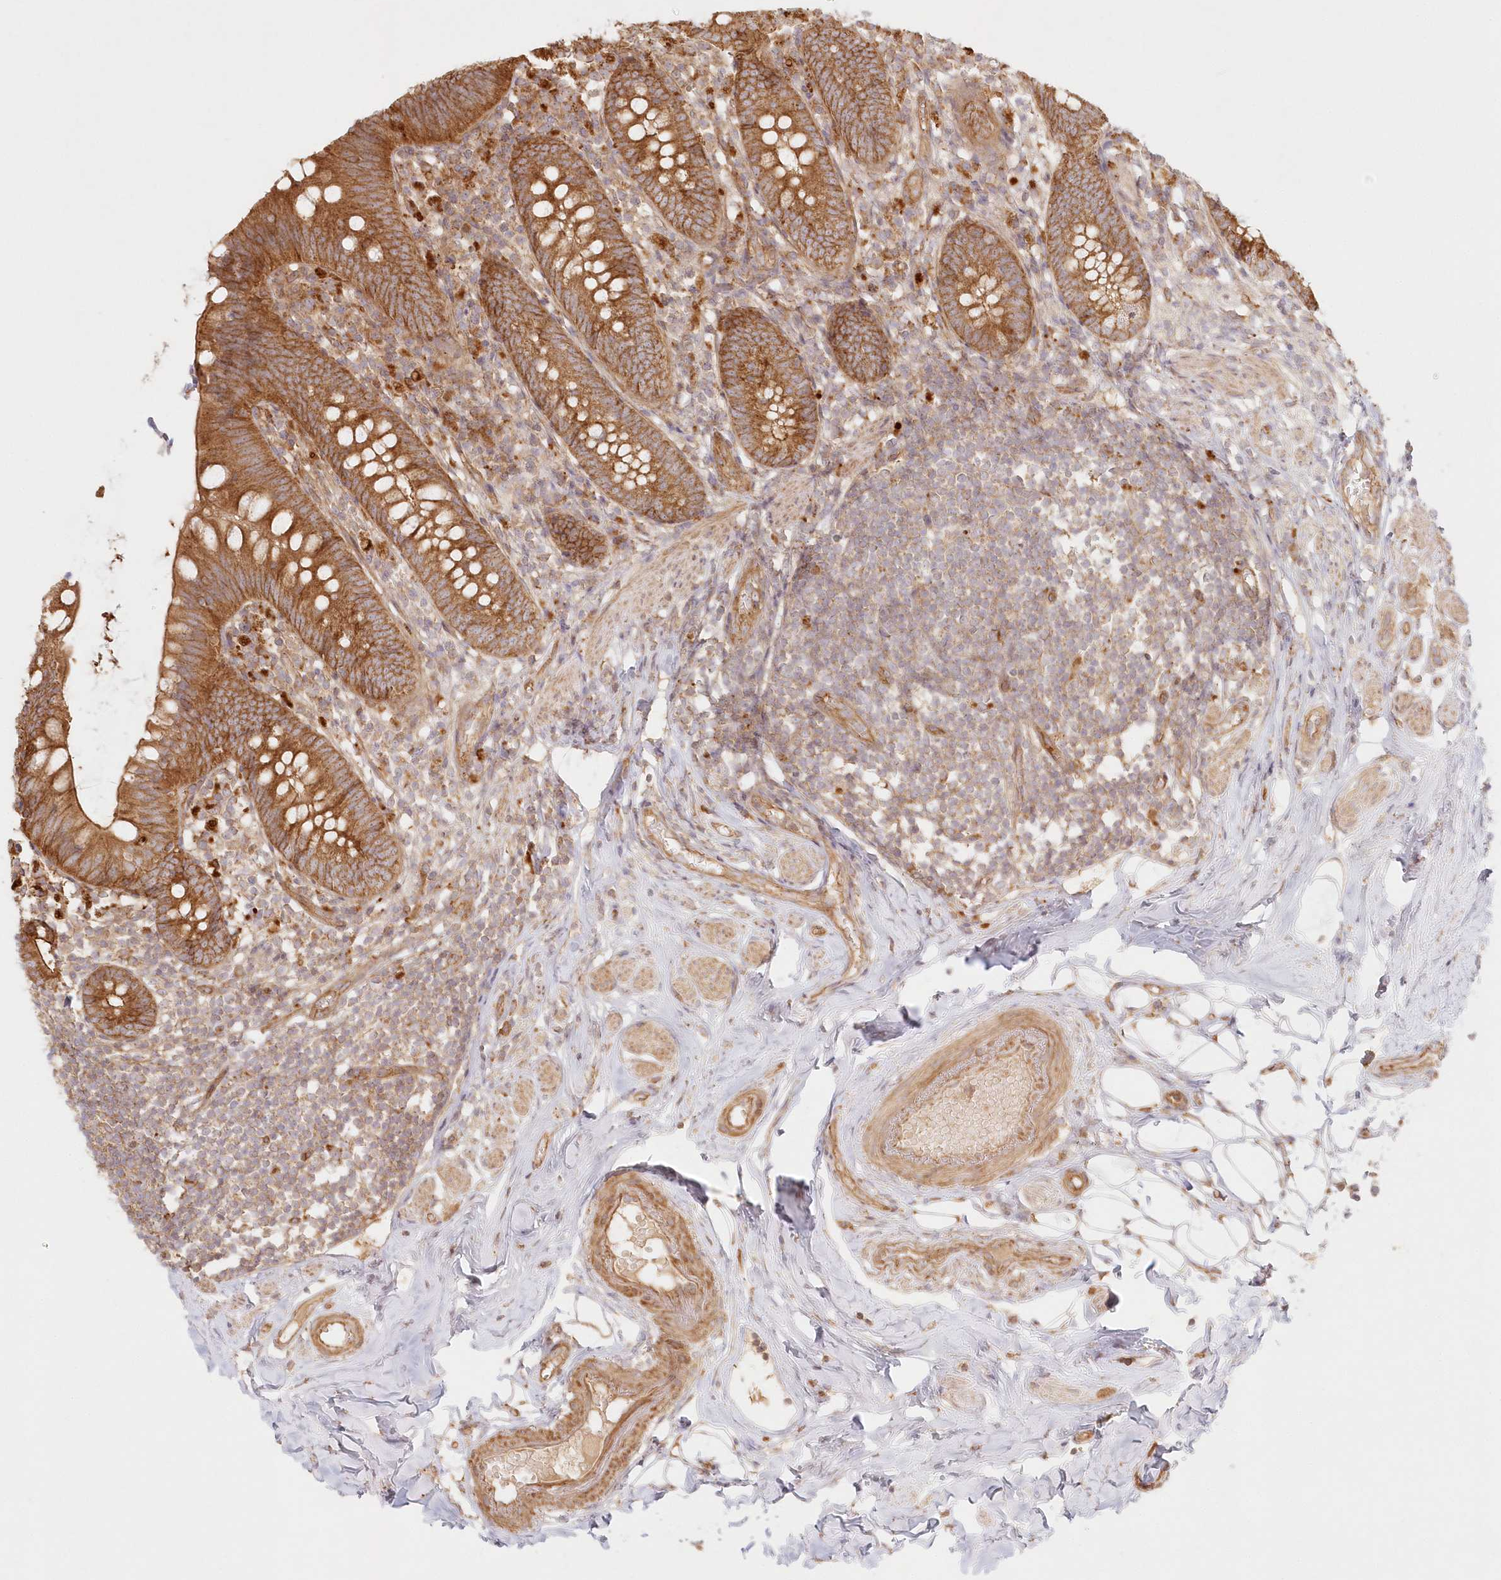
{"staining": {"intensity": "strong", "quantity": ">75%", "location": "cytoplasmic/membranous"}, "tissue": "appendix", "cell_type": "Glandular cells", "image_type": "normal", "snomed": [{"axis": "morphology", "description": "Normal tissue, NOS"}, {"axis": "topography", "description": "Appendix"}], "caption": "Immunohistochemical staining of benign appendix demonstrates strong cytoplasmic/membranous protein positivity in about >75% of glandular cells.", "gene": "KIAA0232", "patient": {"sex": "female", "age": 62}}